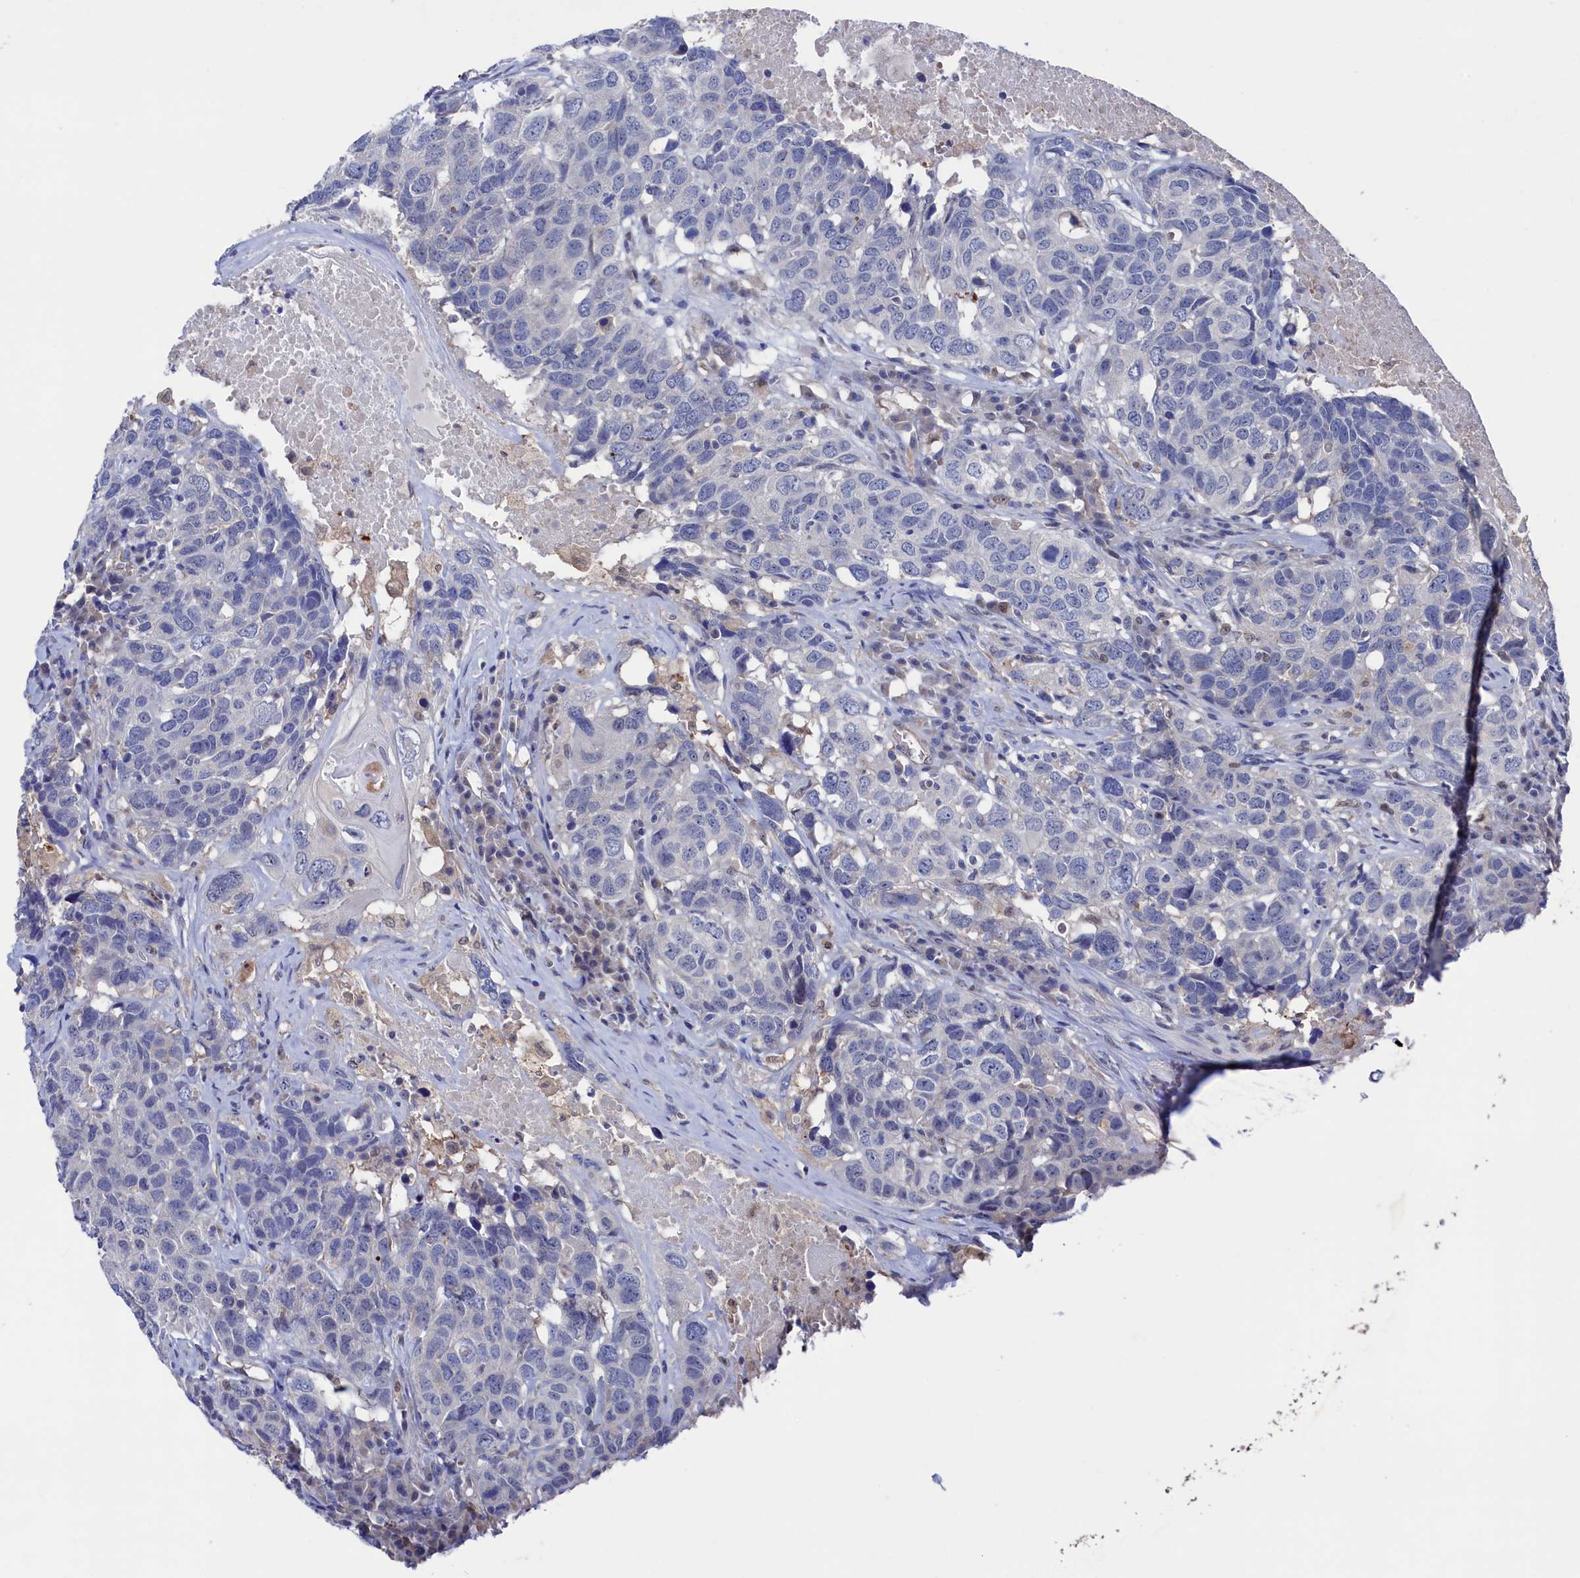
{"staining": {"intensity": "negative", "quantity": "none", "location": "none"}, "tissue": "head and neck cancer", "cell_type": "Tumor cells", "image_type": "cancer", "snomed": [{"axis": "morphology", "description": "Squamous cell carcinoma, NOS"}, {"axis": "topography", "description": "Head-Neck"}], "caption": "IHC of head and neck cancer exhibits no positivity in tumor cells.", "gene": "RNH1", "patient": {"sex": "male", "age": 66}}